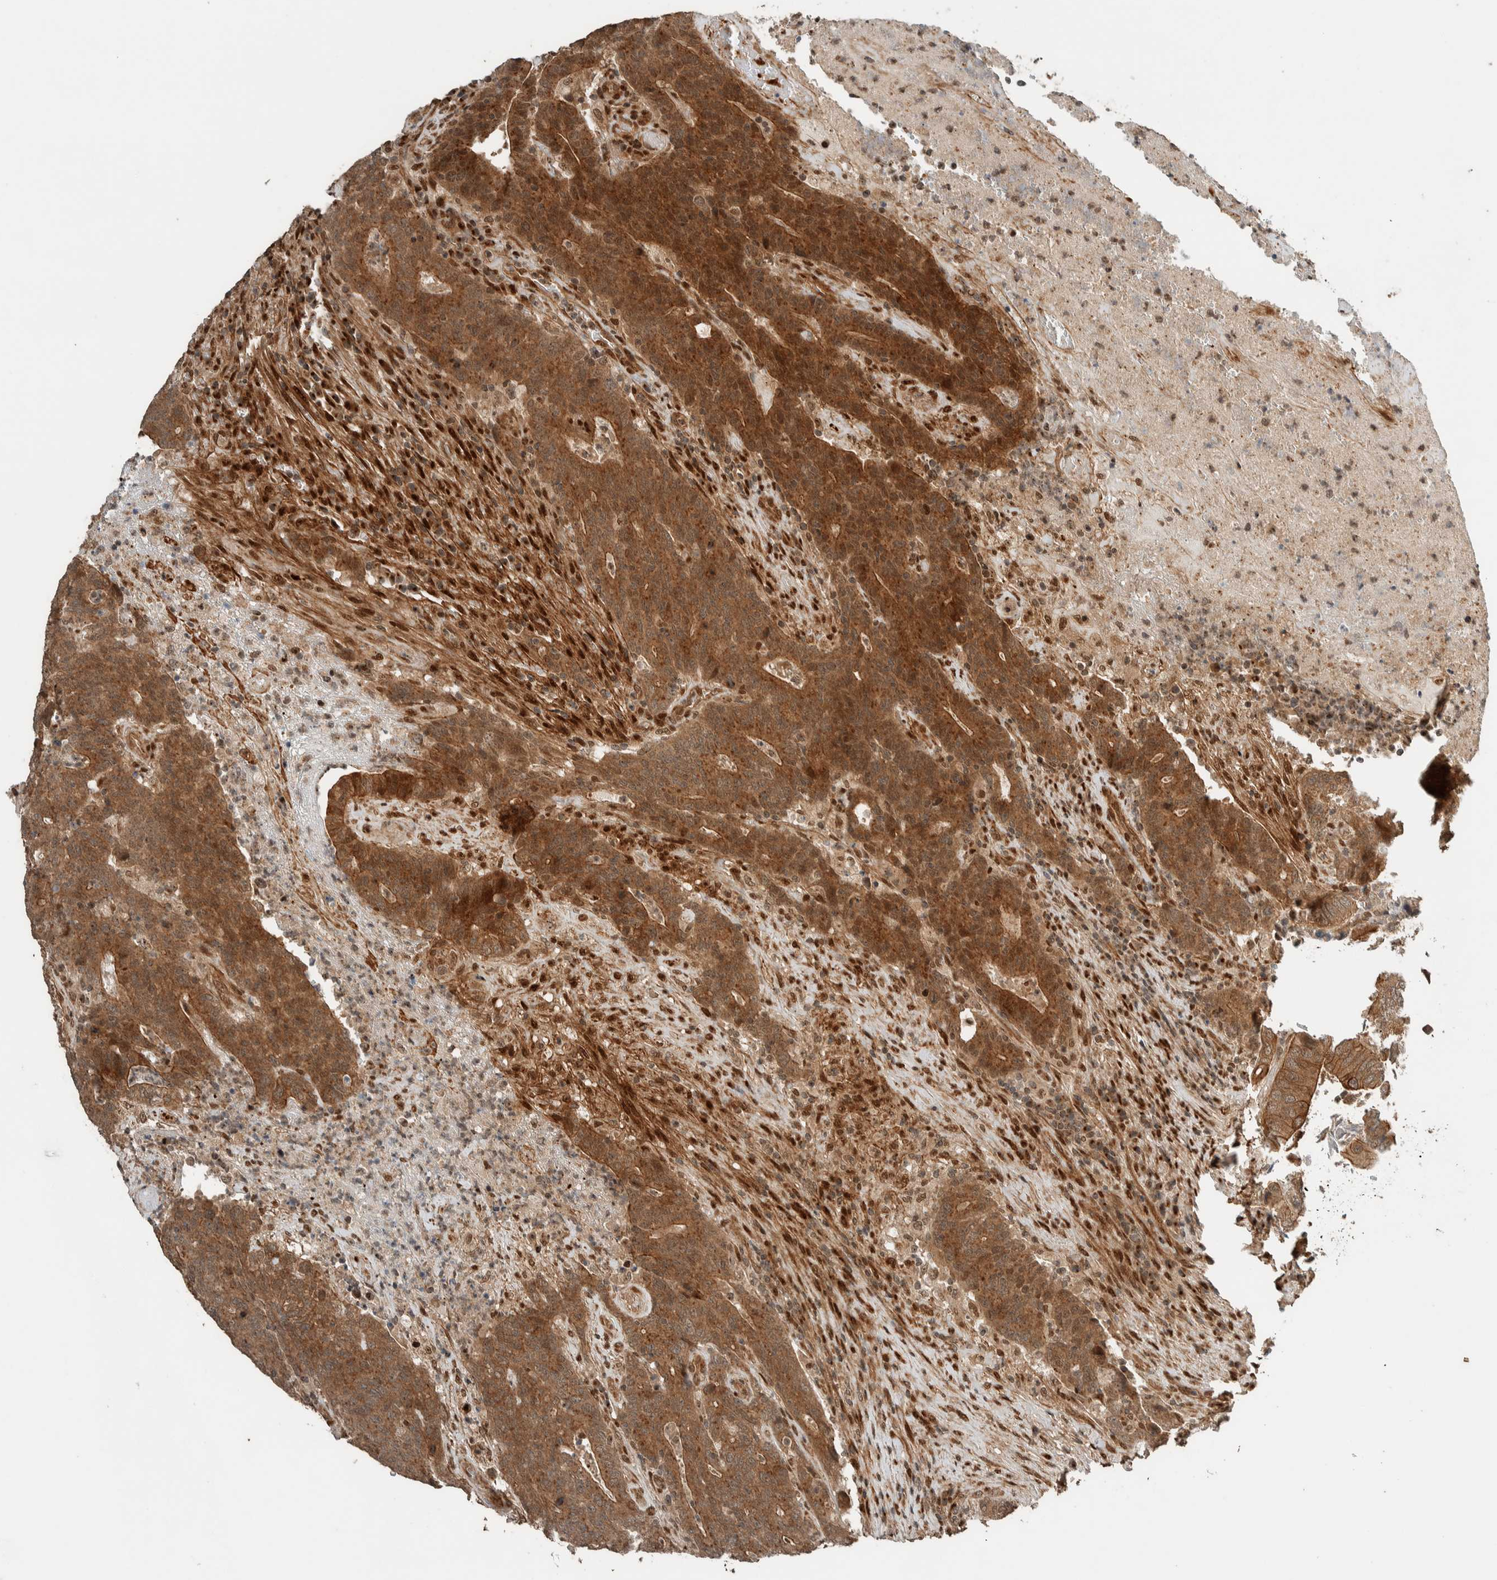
{"staining": {"intensity": "moderate", "quantity": ">75%", "location": "cytoplasmic/membranous,nuclear"}, "tissue": "colorectal cancer", "cell_type": "Tumor cells", "image_type": "cancer", "snomed": [{"axis": "morphology", "description": "Normal tissue, NOS"}, {"axis": "morphology", "description": "Adenocarcinoma, NOS"}, {"axis": "topography", "description": "Colon"}], "caption": "The micrograph displays staining of colorectal cancer, revealing moderate cytoplasmic/membranous and nuclear protein expression (brown color) within tumor cells. The protein is stained brown, and the nuclei are stained in blue (DAB (3,3'-diaminobenzidine) IHC with brightfield microscopy, high magnification).", "gene": "STXBP4", "patient": {"sex": "female", "age": 75}}